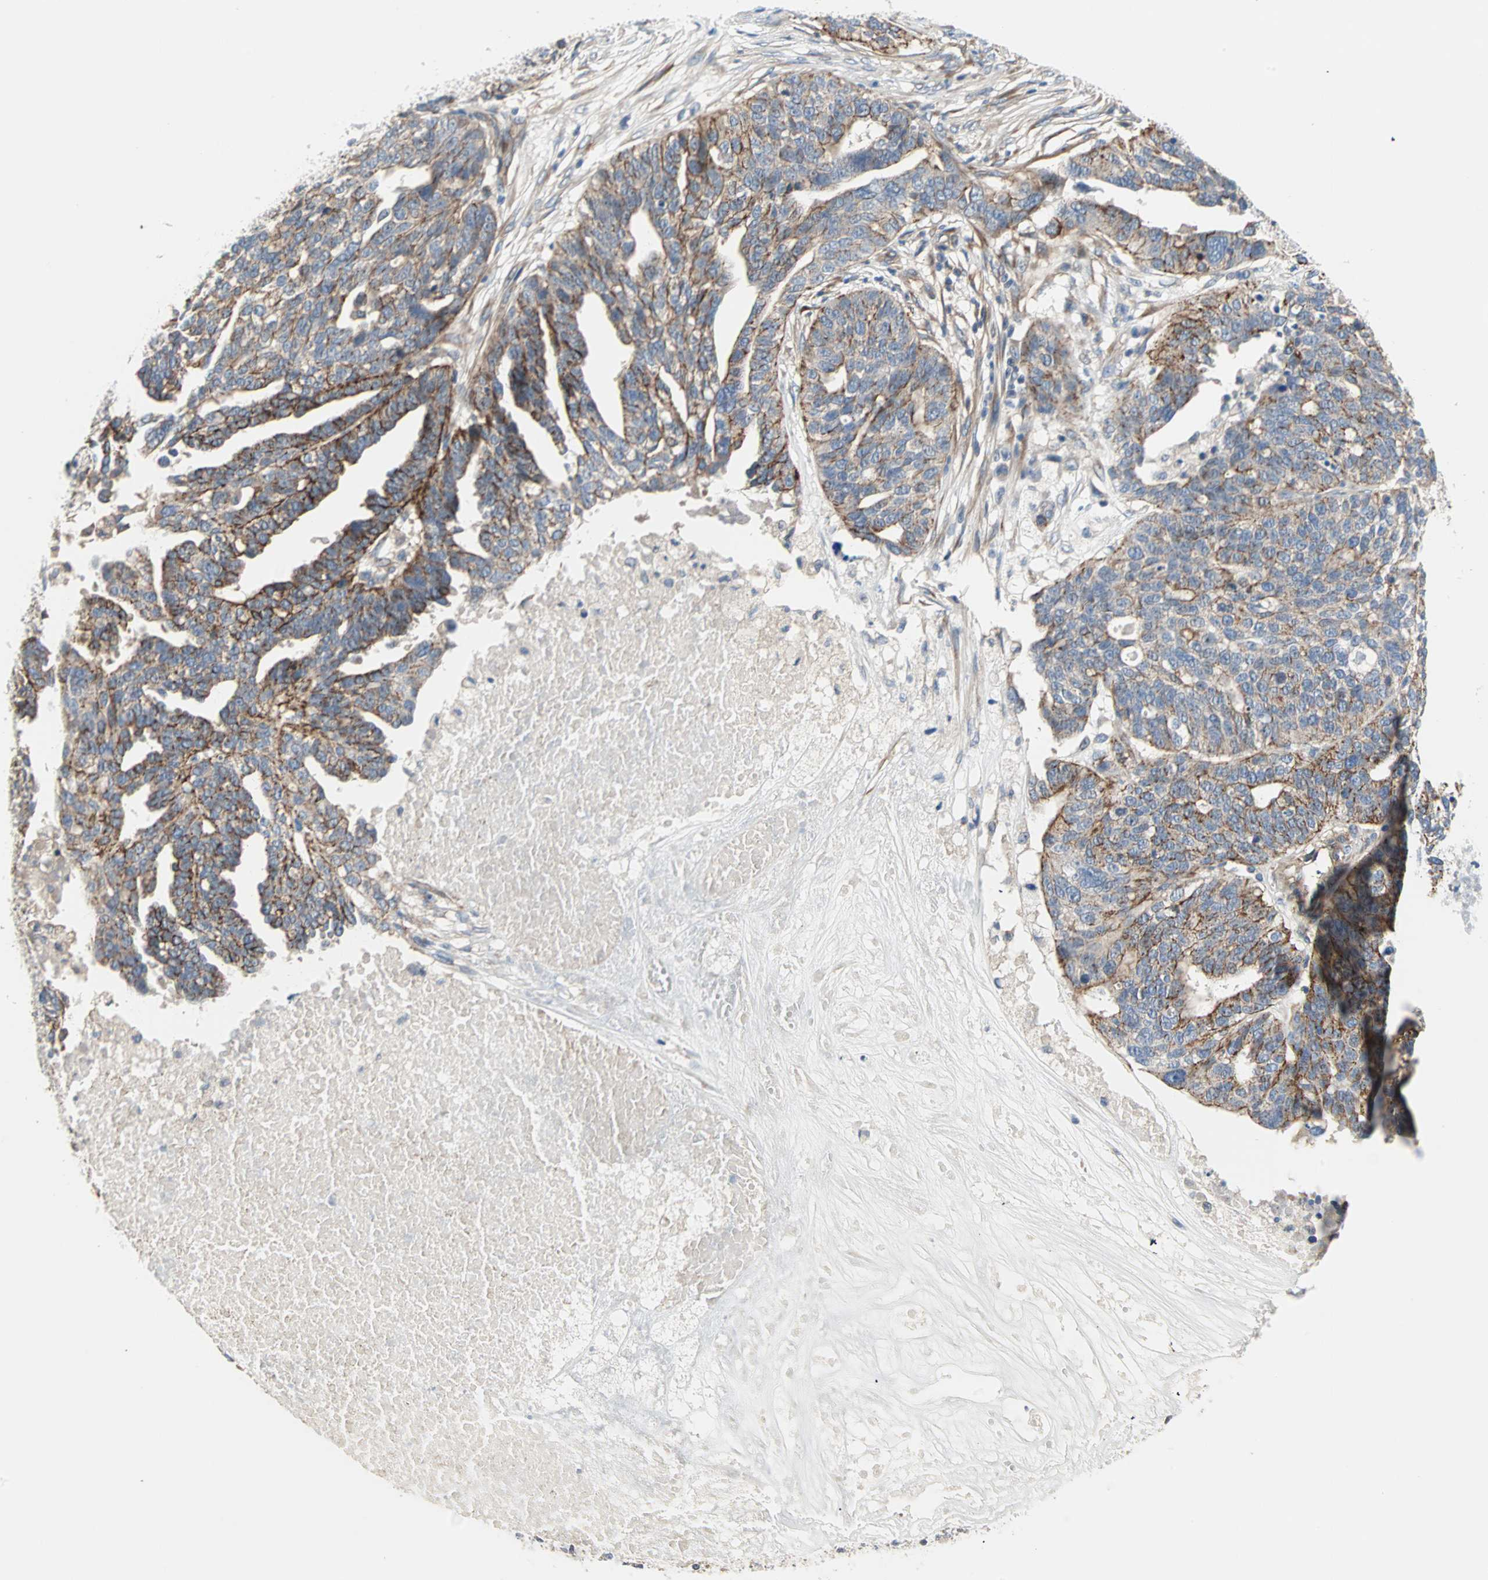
{"staining": {"intensity": "moderate", "quantity": "25%-75%", "location": "cytoplasmic/membranous"}, "tissue": "ovarian cancer", "cell_type": "Tumor cells", "image_type": "cancer", "snomed": [{"axis": "morphology", "description": "Cystadenocarcinoma, serous, NOS"}, {"axis": "topography", "description": "Ovary"}], "caption": "Protein staining demonstrates moderate cytoplasmic/membranous positivity in about 25%-75% of tumor cells in ovarian serous cystadenocarcinoma. Immunohistochemistry stains the protein of interest in brown and the nuclei are stained blue.", "gene": "PDE8A", "patient": {"sex": "female", "age": 59}}